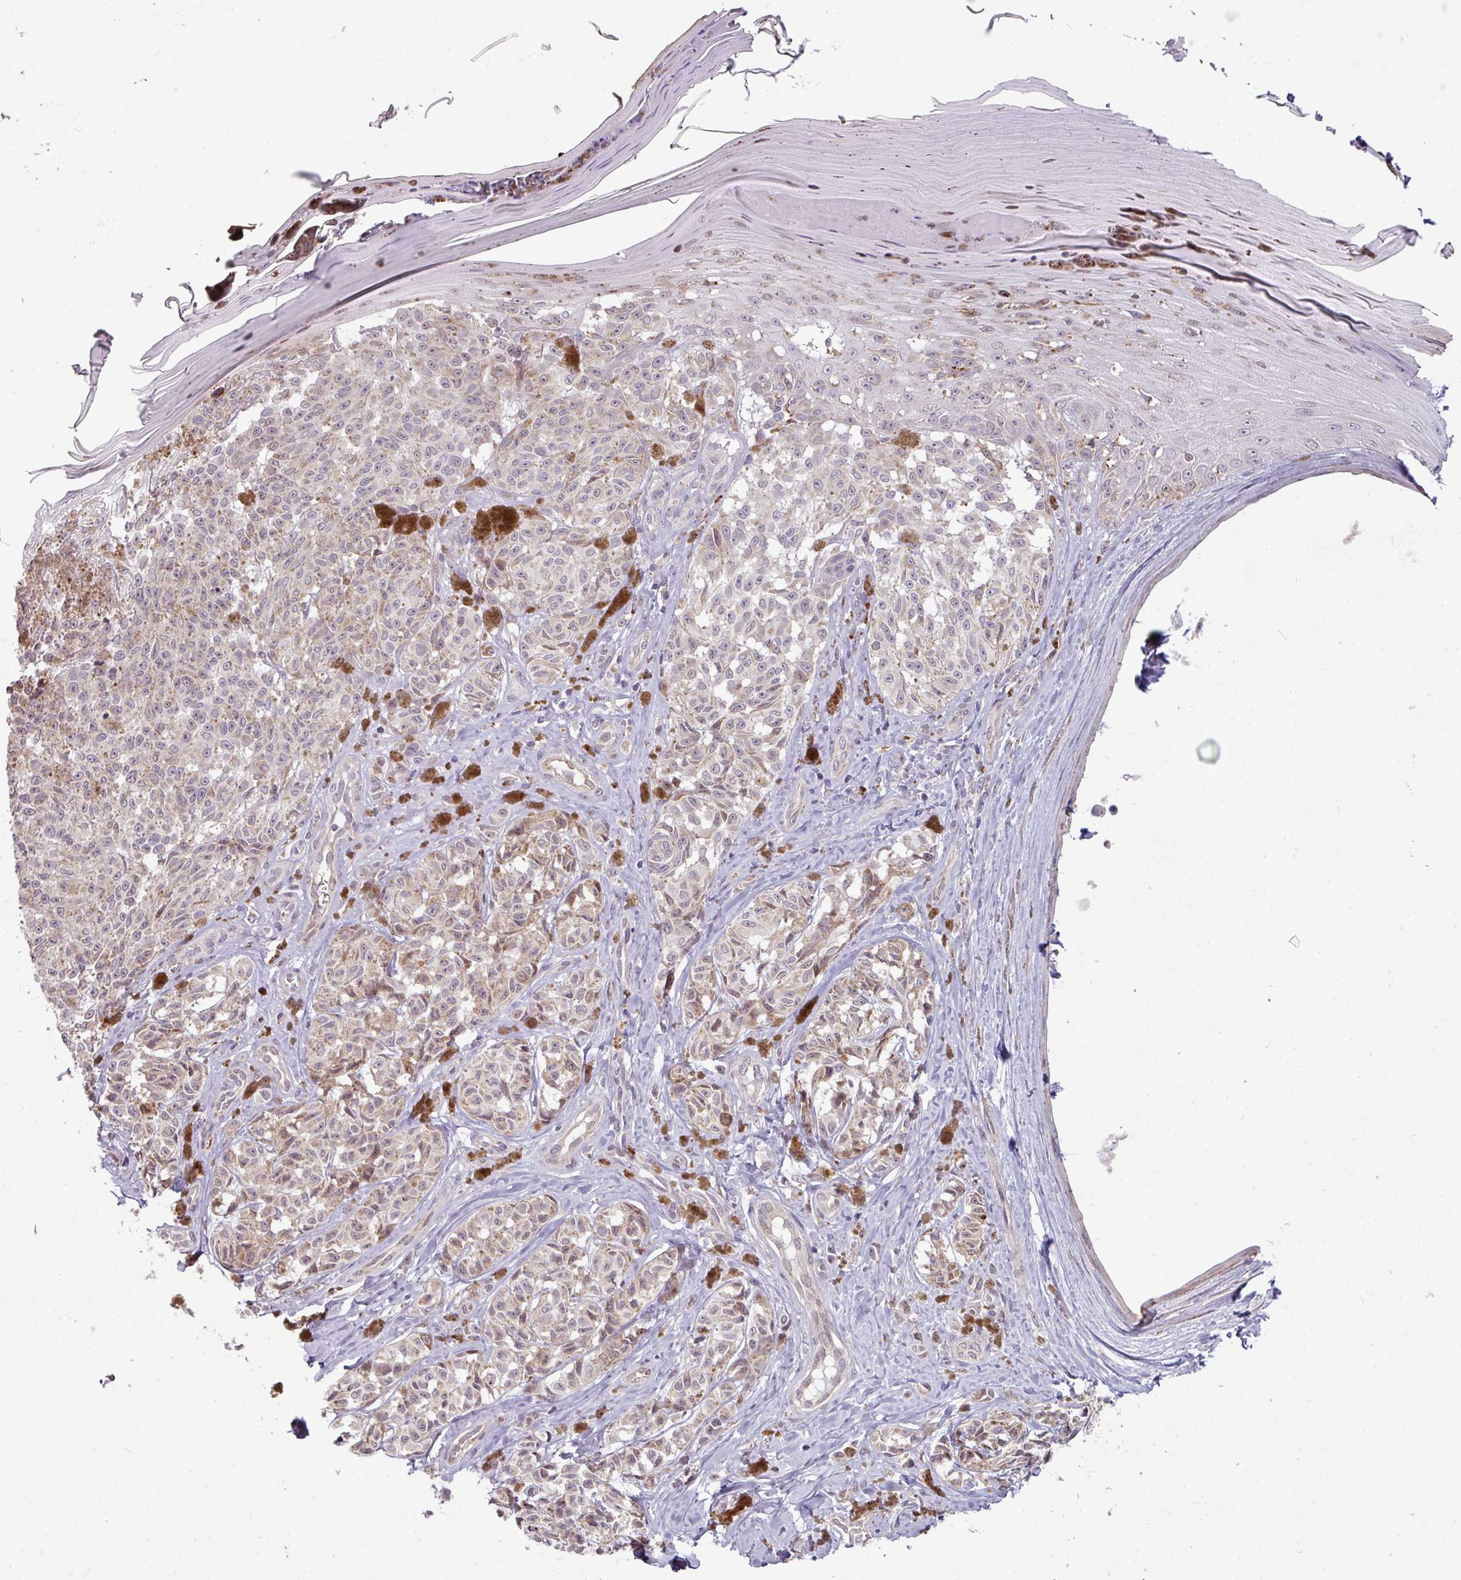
{"staining": {"intensity": "weak", "quantity": "<25%", "location": "cytoplasmic/membranous"}, "tissue": "melanoma", "cell_type": "Tumor cells", "image_type": "cancer", "snomed": [{"axis": "morphology", "description": "Malignant melanoma, NOS"}, {"axis": "topography", "description": "Skin"}], "caption": "Tumor cells show no significant positivity in melanoma. The staining is performed using DAB brown chromogen with nuclei counter-stained in using hematoxylin.", "gene": "MAGT1", "patient": {"sex": "female", "age": 65}}